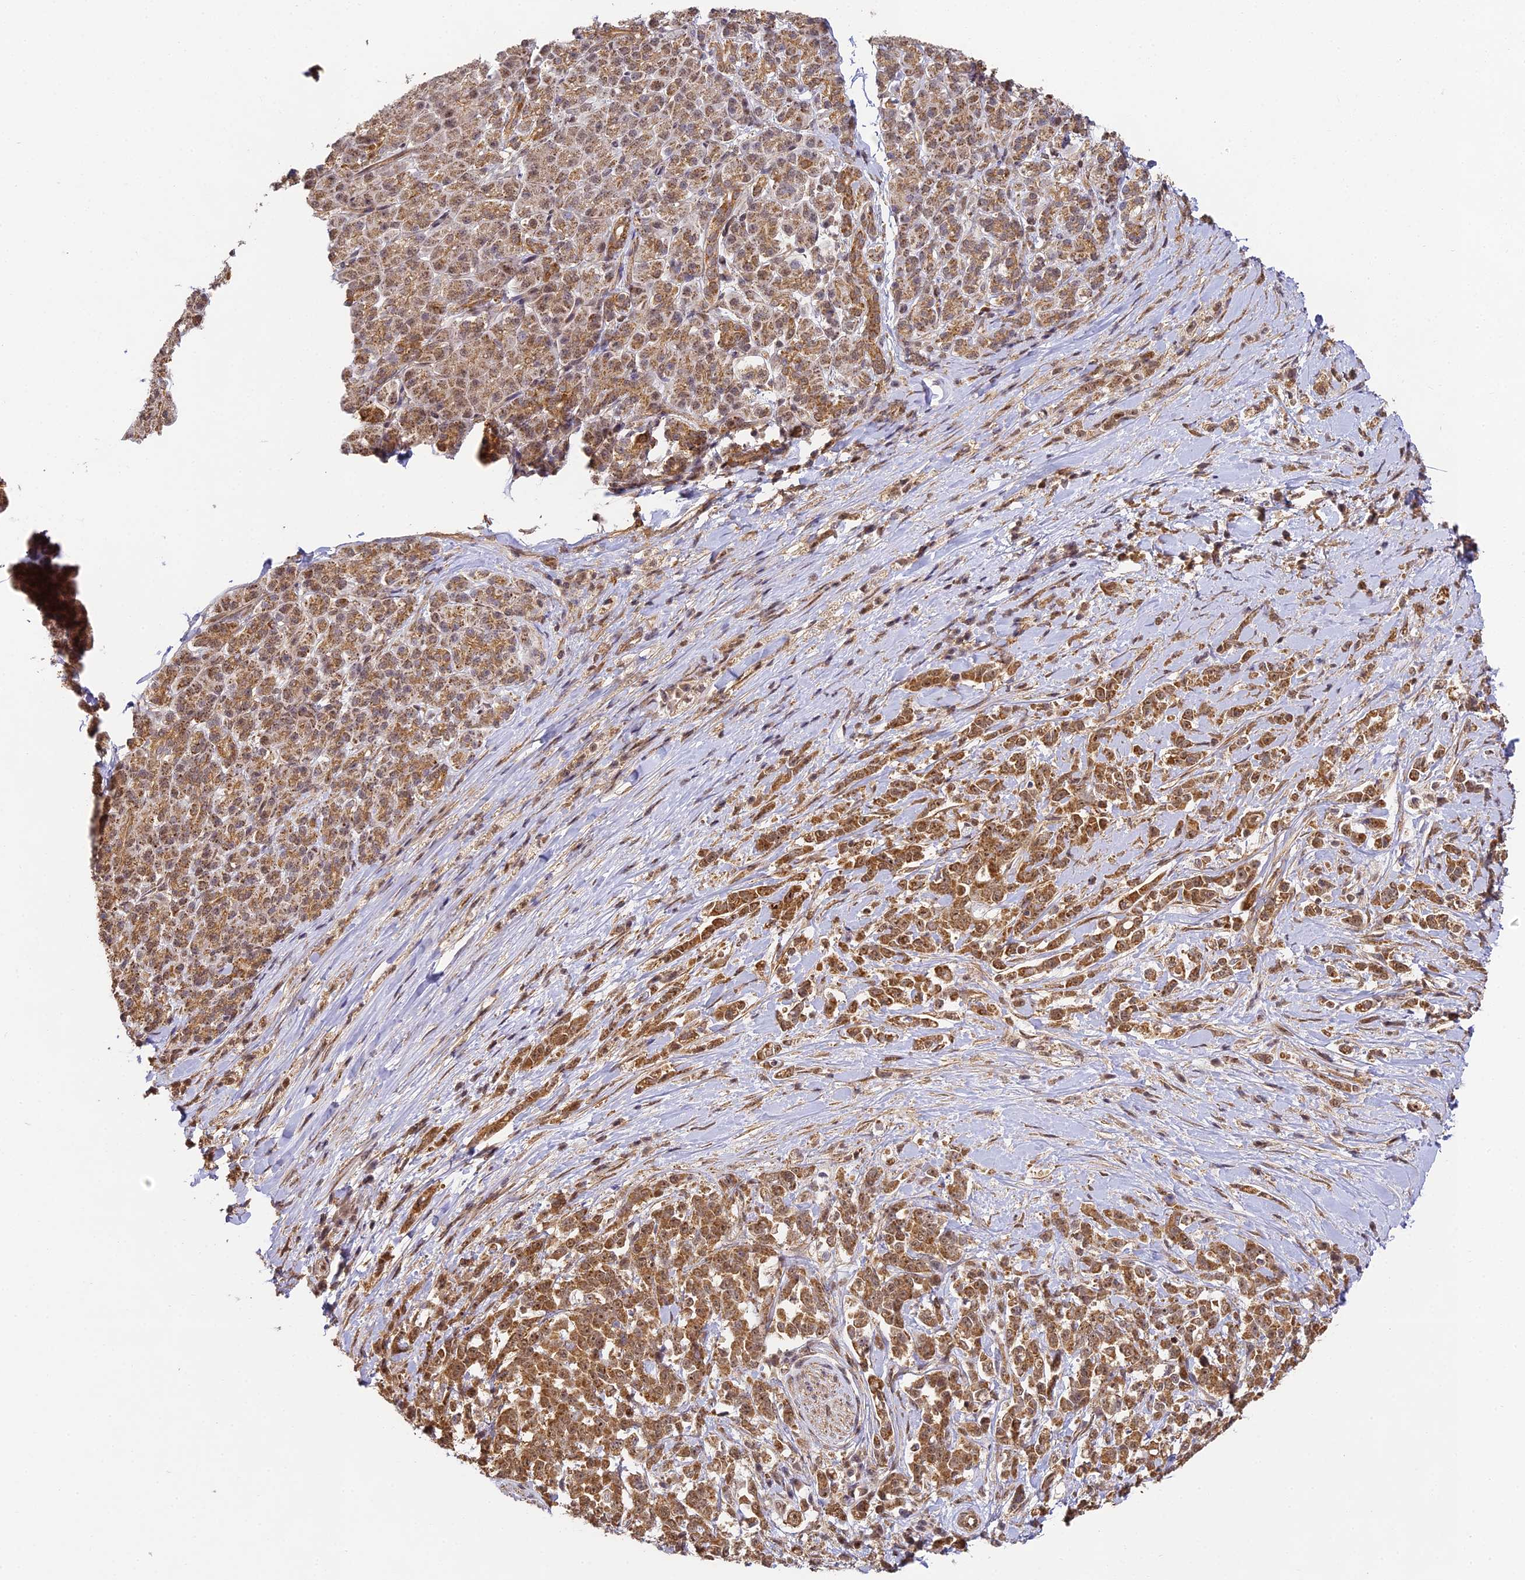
{"staining": {"intensity": "moderate", "quantity": ">75%", "location": "cytoplasmic/membranous"}, "tissue": "pancreatic cancer", "cell_type": "Tumor cells", "image_type": "cancer", "snomed": [{"axis": "morphology", "description": "Normal tissue, NOS"}, {"axis": "morphology", "description": "Adenocarcinoma, NOS"}, {"axis": "topography", "description": "Pancreas"}], "caption": "Protein expression analysis of human pancreatic cancer (adenocarcinoma) reveals moderate cytoplasmic/membranous positivity in approximately >75% of tumor cells.", "gene": "ZNF443", "patient": {"sex": "female", "age": 64}}